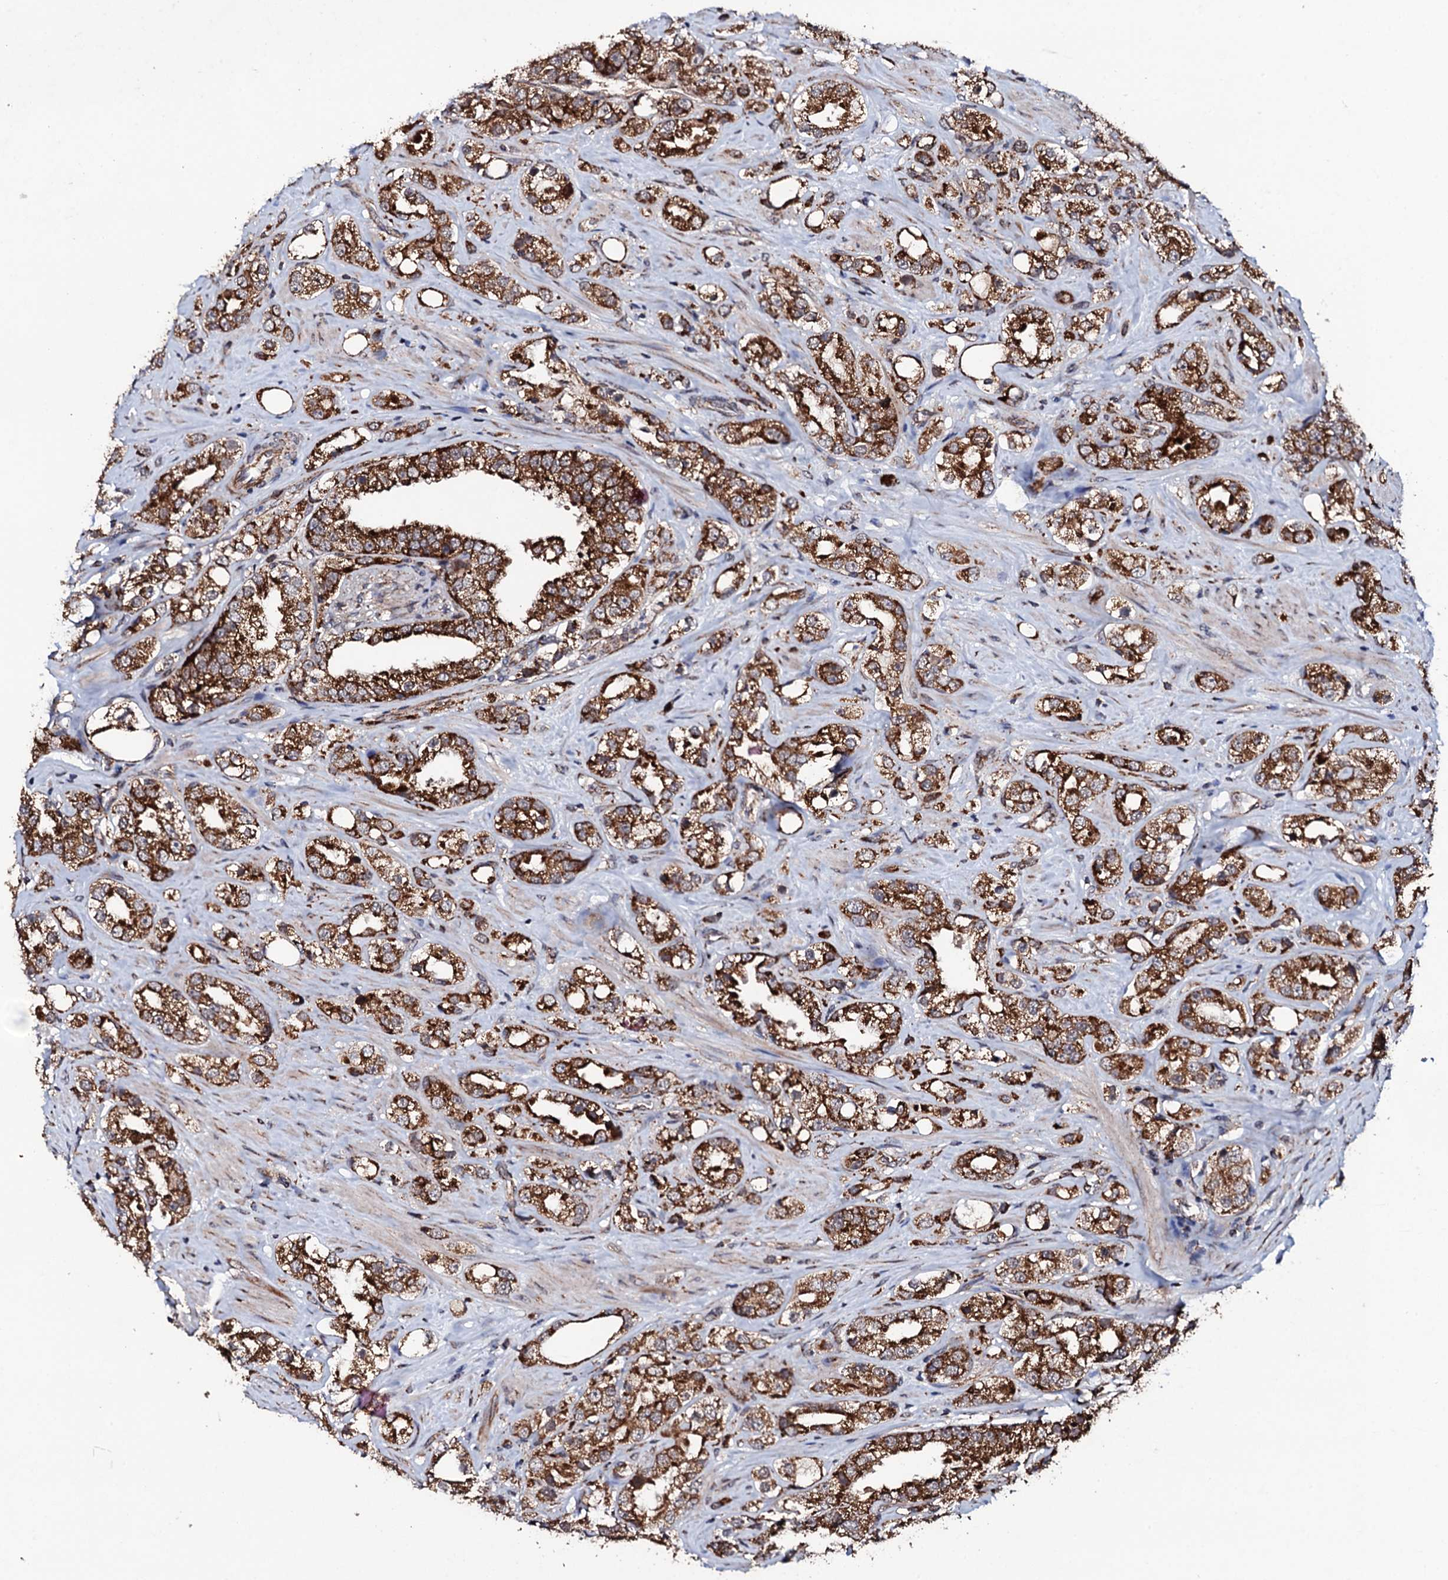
{"staining": {"intensity": "strong", "quantity": ">75%", "location": "cytoplasmic/membranous"}, "tissue": "prostate cancer", "cell_type": "Tumor cells", "image_type": "cancer", "snomed": [{"axis": "morphology", "description": "Adenocarcinoma, NOS"}, {"axis": "topography", "description": "Prostate"}], "caption": "Protein positivity by IHC shows strong cytoplasmic/membranous positivity in about >75% of tumor cells in prostate cancer (adenocarcinoma). Using DAB (brown) and hematoxylin (blue) stains, captured at high magnification using brightfield microscopy.", "gene": "MTIF3", "patient": {"sex": "male", "age": 79}}